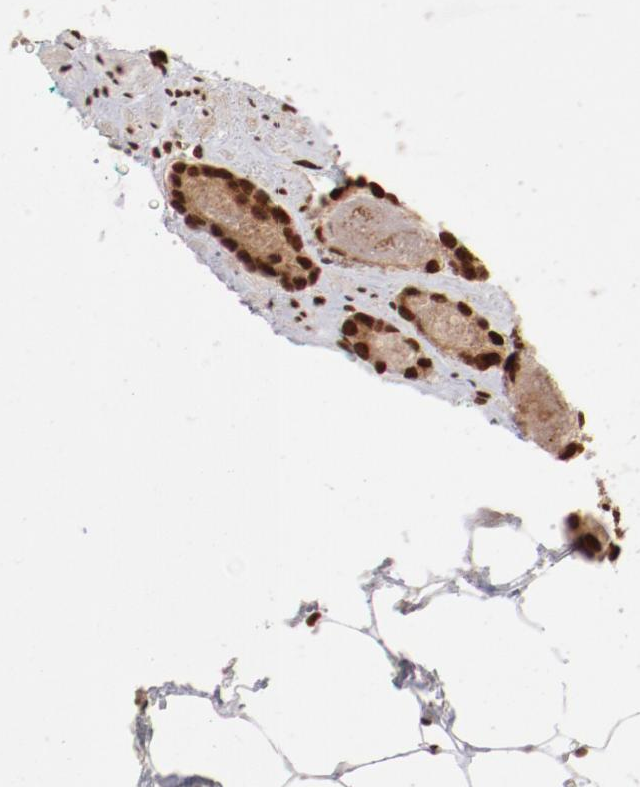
{"staining": {"intensity": "strong", "quantity": ">75%", "location": "nuclear"}, "tissue": "prostate cancer", "cell_type": "Tumor cells", "image_type": "cancer", "snomed": [{"axis": "morphology", "description": "Adenocarcinoma, Medium grade"}, {"axis": "topography", "description": "Prostate"}], "caption": "Human prostate cancer (medium-grade adenocarcinoma) stained with a brown dye shows strong nuclear positive staining in approximately >75% of tumor cells.", "gene": "ABL2", "patient": {"sex": "male", "age": 64}}